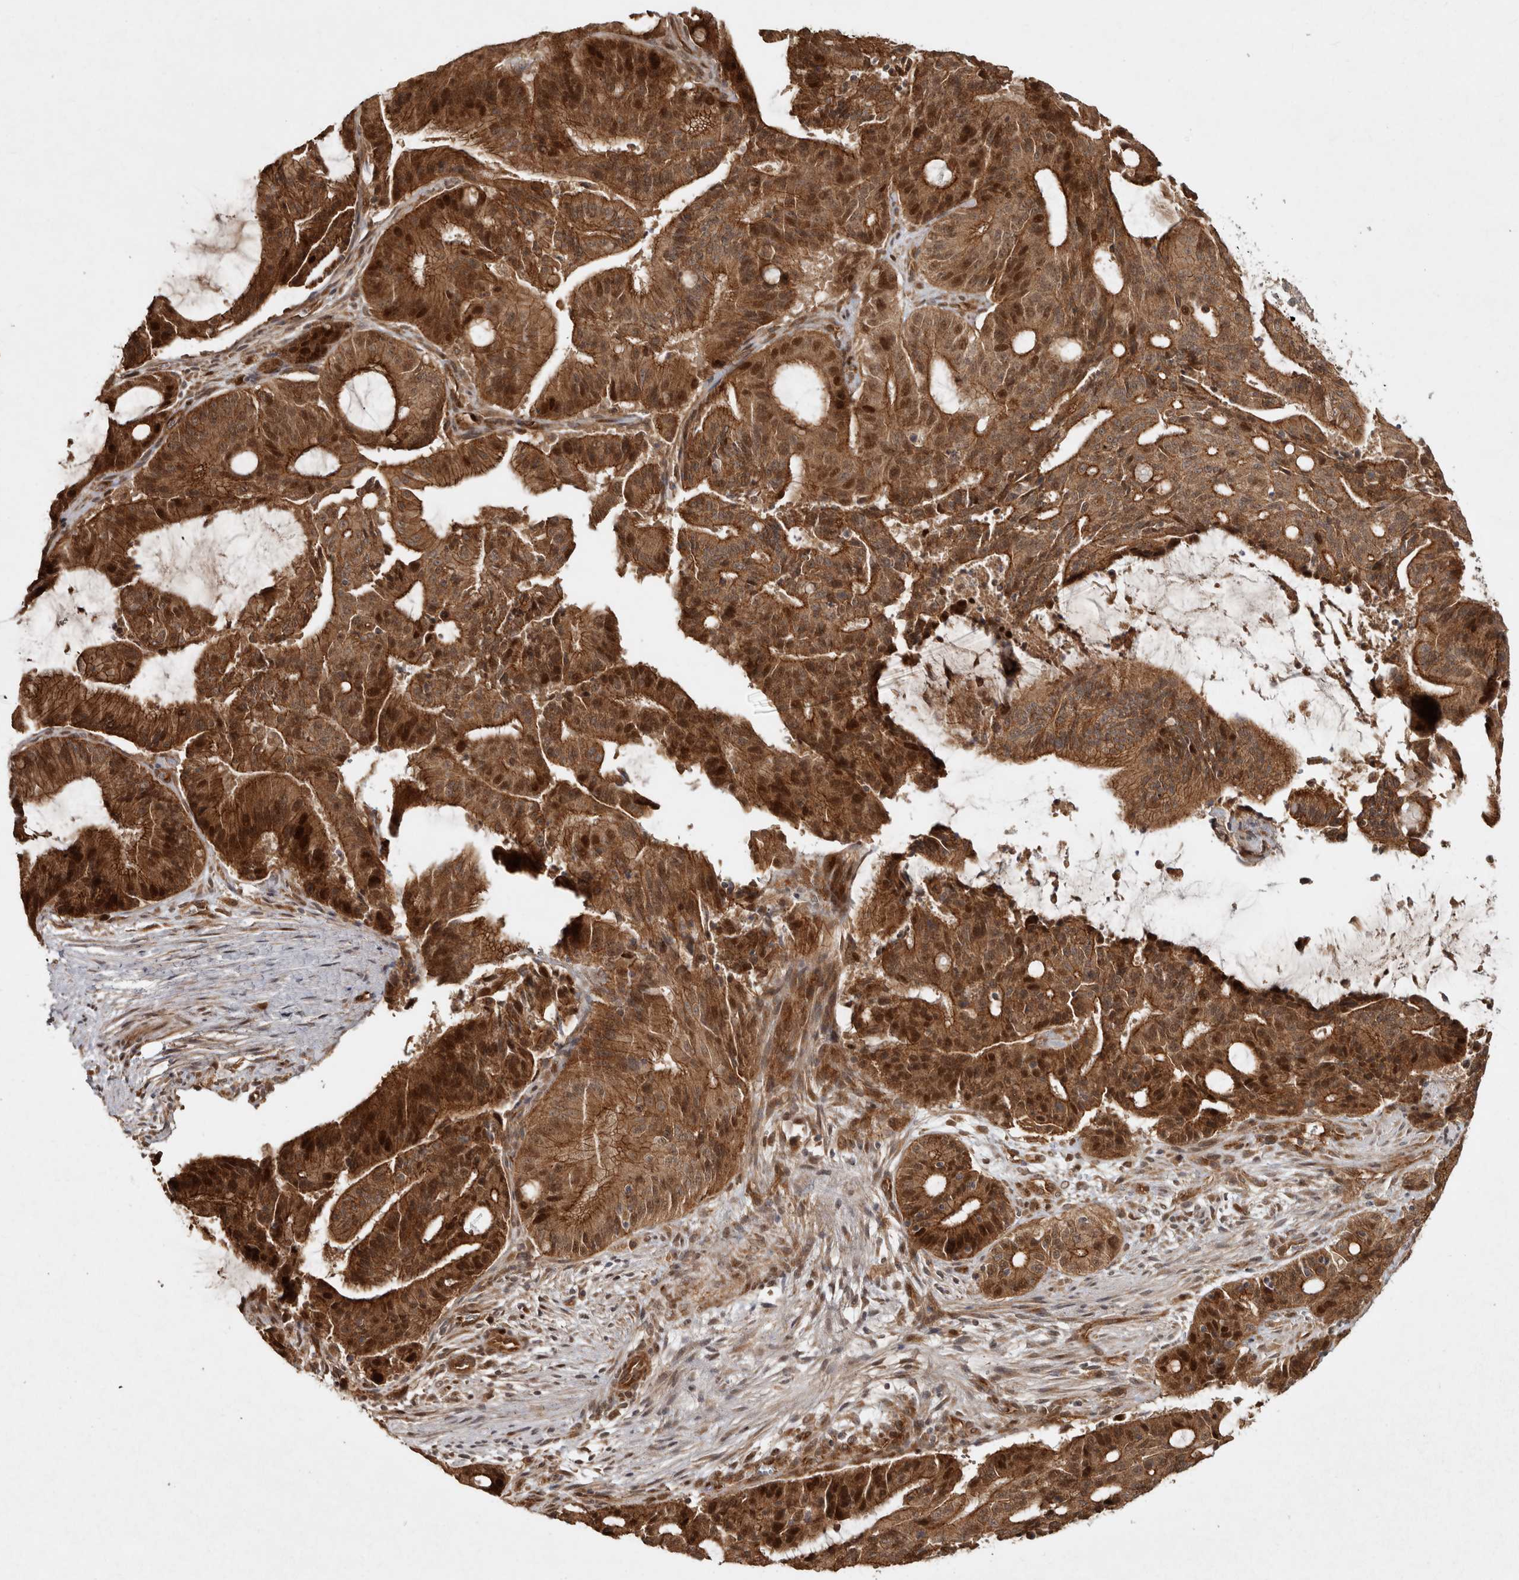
{"staining": {"intensity": "strong", "quantity": ">75%", "location": "cytoplasmic/membranous,nuclear"}, "tissue": "liver cancer", "cell_type": "Tumor cells", "image_type": "cancer", "snomed": [{"axis": "morphology", "description": "Normal tissue, NOS"}, {"axis": "morphology", "description": "Cholangiocarcinoma"}, {"axis": "topography", "description": "Liver"}, {"axis": "topography", "description": "Peripheral nerve tissue"}], "caption": "A brown stain highlights strong cytoplasmic/membranous and nuclear expression of a protein in human cholangiocarcinoma (liver) tumor cells.", "gene": "CAMSAP2", "patient": {"sex": "female", "age": 73}}